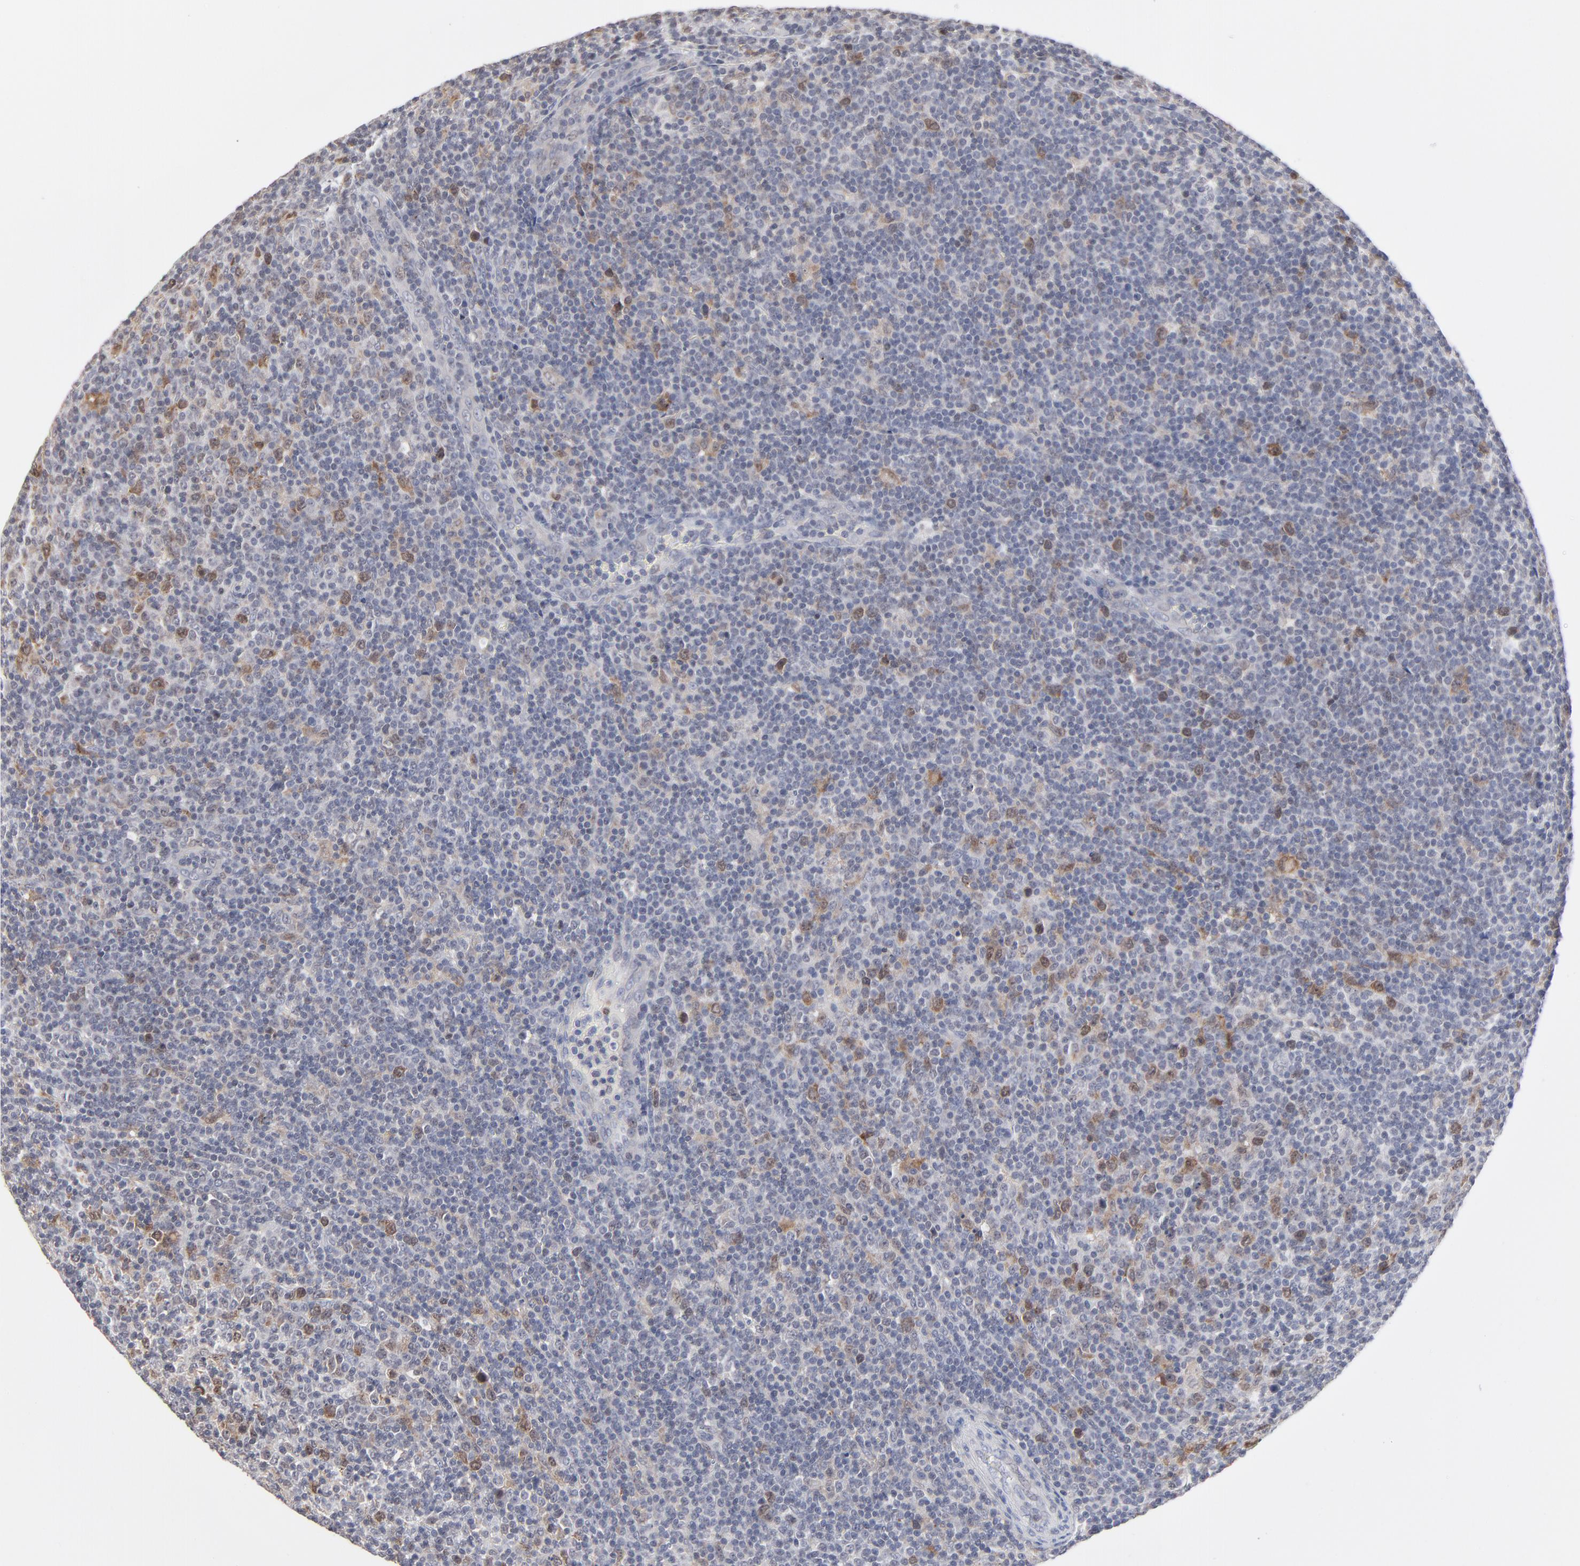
{"staining": {"intensity": "moderate", "quantity": "<25%", "location": "cytoplasmic/membranous"}, "tissue": "lymphoma", "cell_type": "Tumor cells", "image_type": "cancer", "snomed": [{"axis": "morphology", "description": "Malignant lymphoma, non-Hodgkin's type, Low grade"}, {"axis": "topography", "description": "Lymph node"}], "caption": "Malignant lymphoma, non-Hodgkin's type (low-grade) was stained to show a protein in brown. There is low levels of moderate cytoplasmic/membranous expression in about <25% of tumor cells. (brown staining indicates protein expression, while blue staining denotes nuclei).", "gene": "AURKA", "patient": {"sex": "male", "age": 70}}